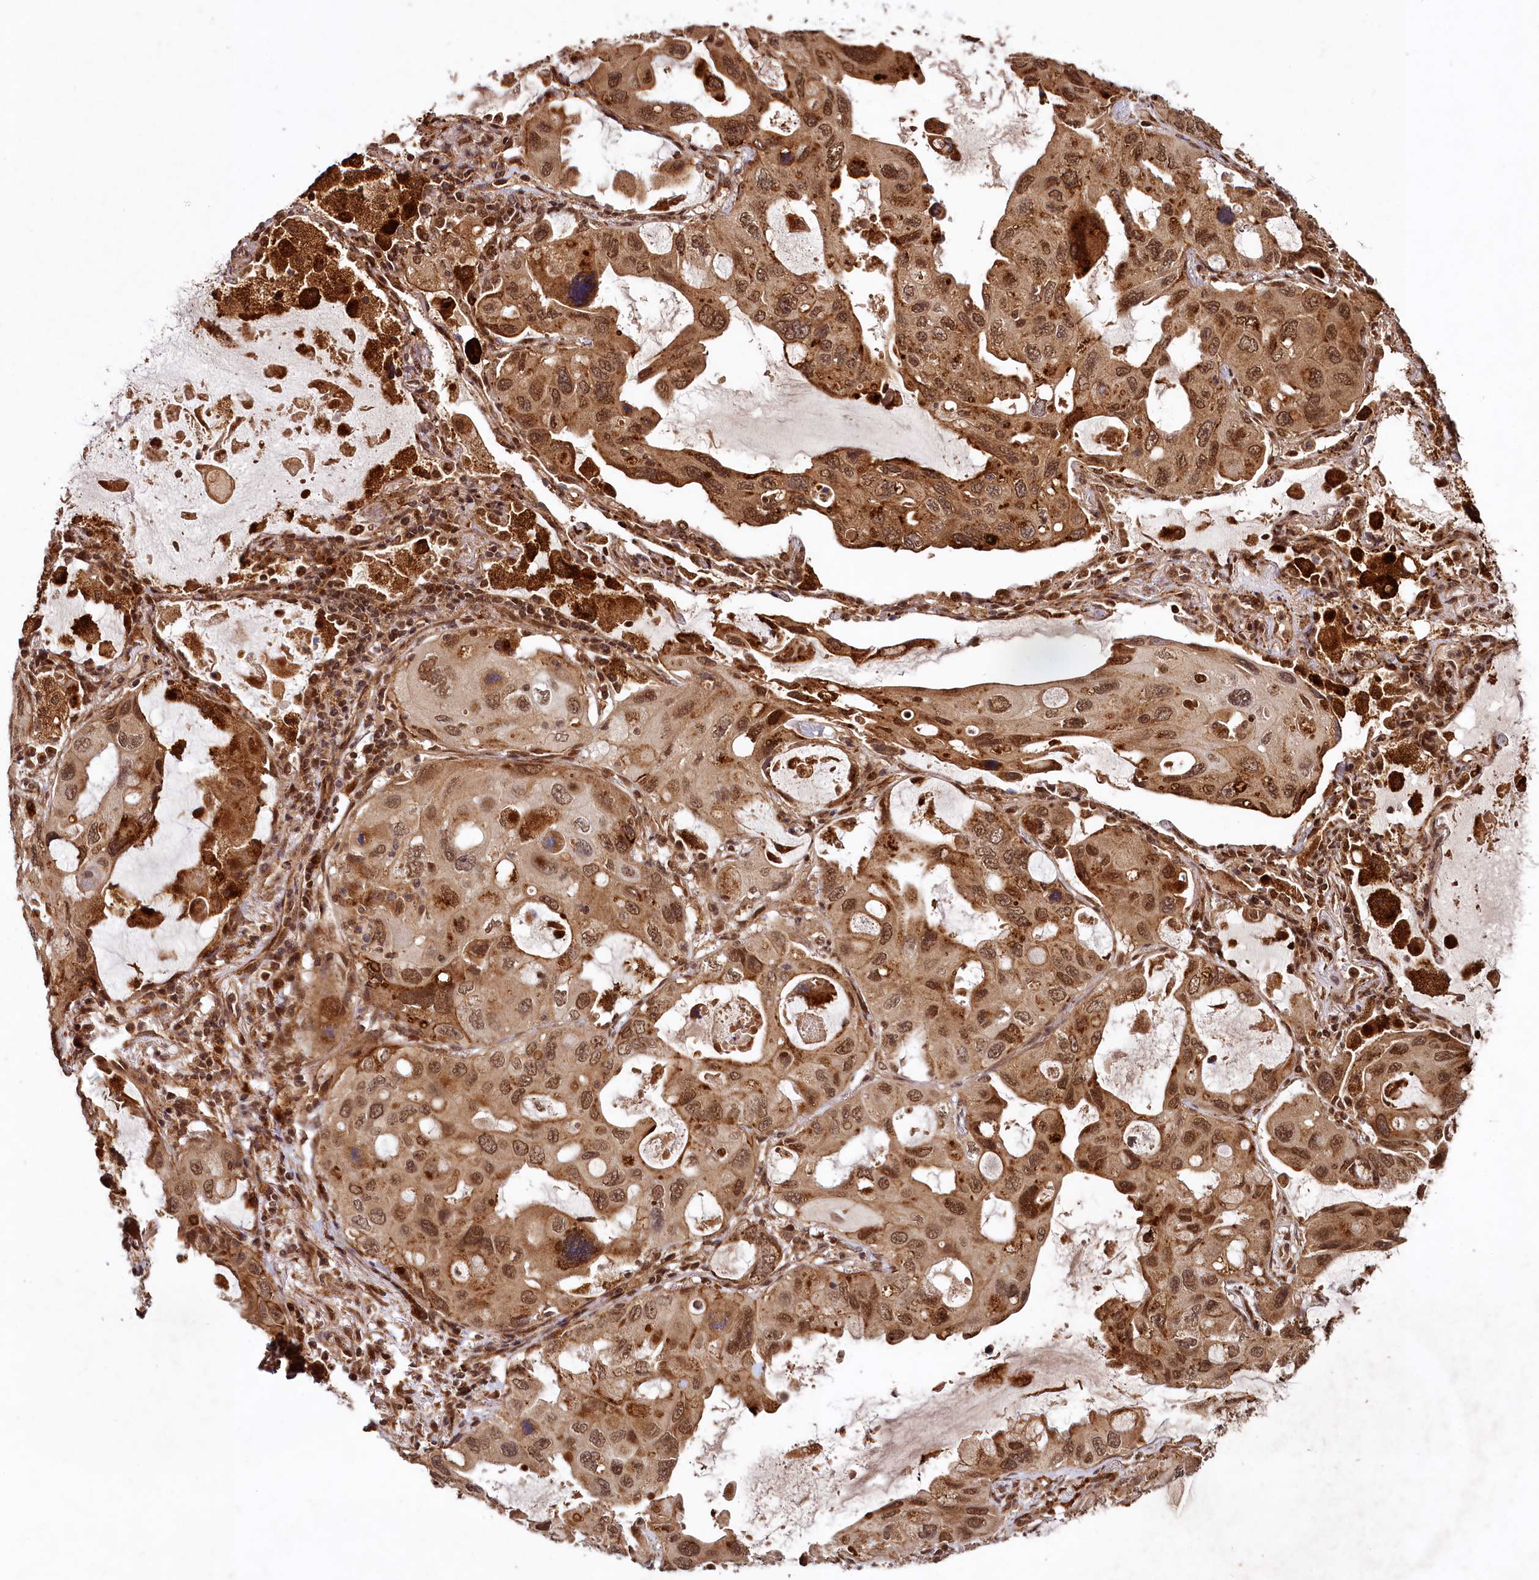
{"staining": {"intensity": "moderate", "quantity": ">75%", "location": "cytoplasmic/membranous,nuclear"}, "tissue": "lung cancer", "cell_type": "Tumor cells", "image_type": "cancer", "snomed": [{"axis": "morphology", "description": "Squamous cell carcinoma, NOS"}, {"axis": "topography", "description": "Lung"}], "caption": "Moderate cytoplasmic/membranous and nuclear protein positivity is present in approximately >75% of tumor cells in lung cancer (squamous cell carcinoma).", "gene": "TRIM23", "patient": {"sex": "female", "age": 73}}